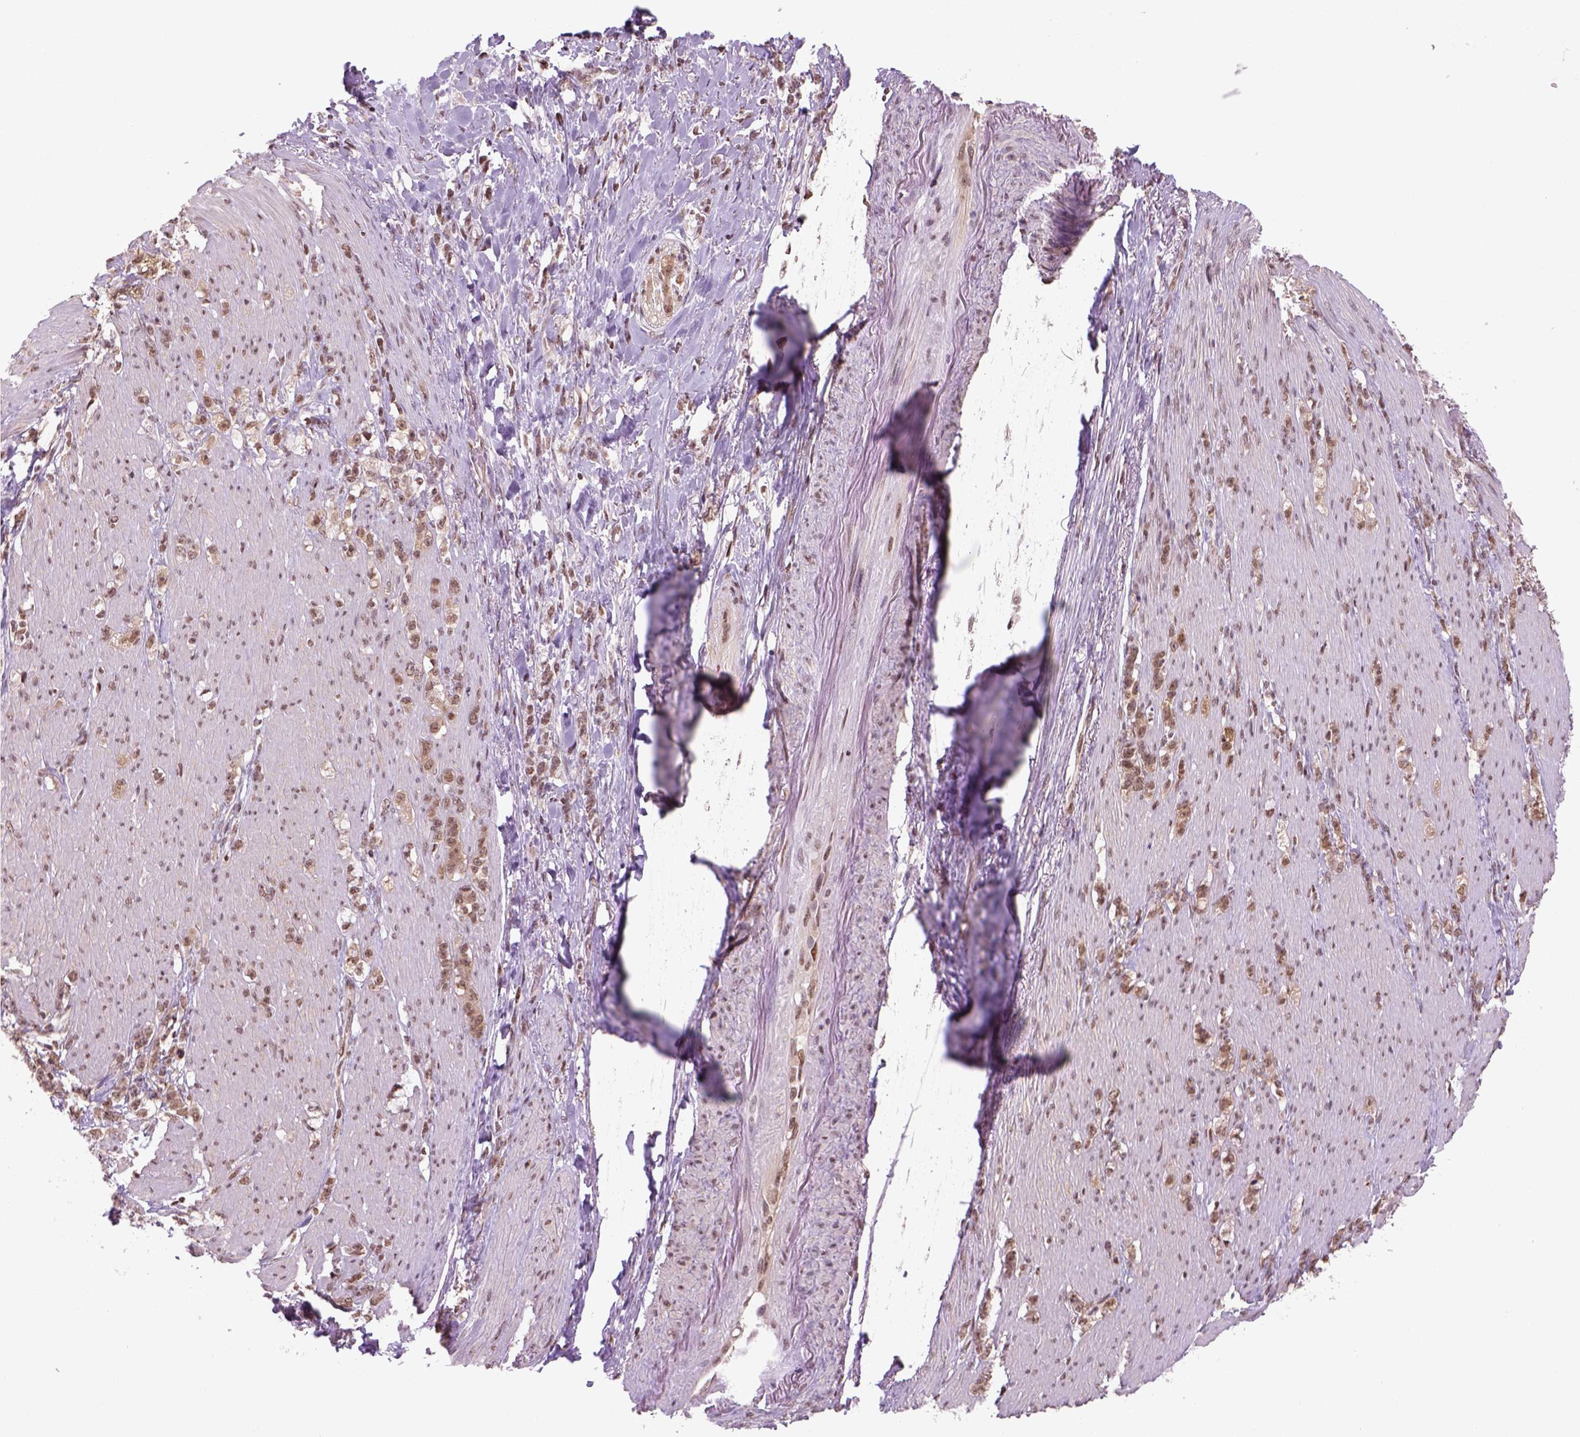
{"staining": {"intensity": "moderate", "quantity": ">75%", "location": "nuclear"}, "tissue": "stomach cancer", "cell_type": "Tumor cells", "image_type": "cancer", "snomed": [{"axis": "morphology", "description": "Adenocarcinoma, NOS"}, {"axis": "topography", "description": "Stomach, lower"}], "caption": "Immunohistochemical staining of stomach adenocarcinoma displays medium levels of moderate nuclear protein expression in approximately >75% of tumor cells.", "gene": "GOT1", "patient": {"sex": "male", "age": 88}}